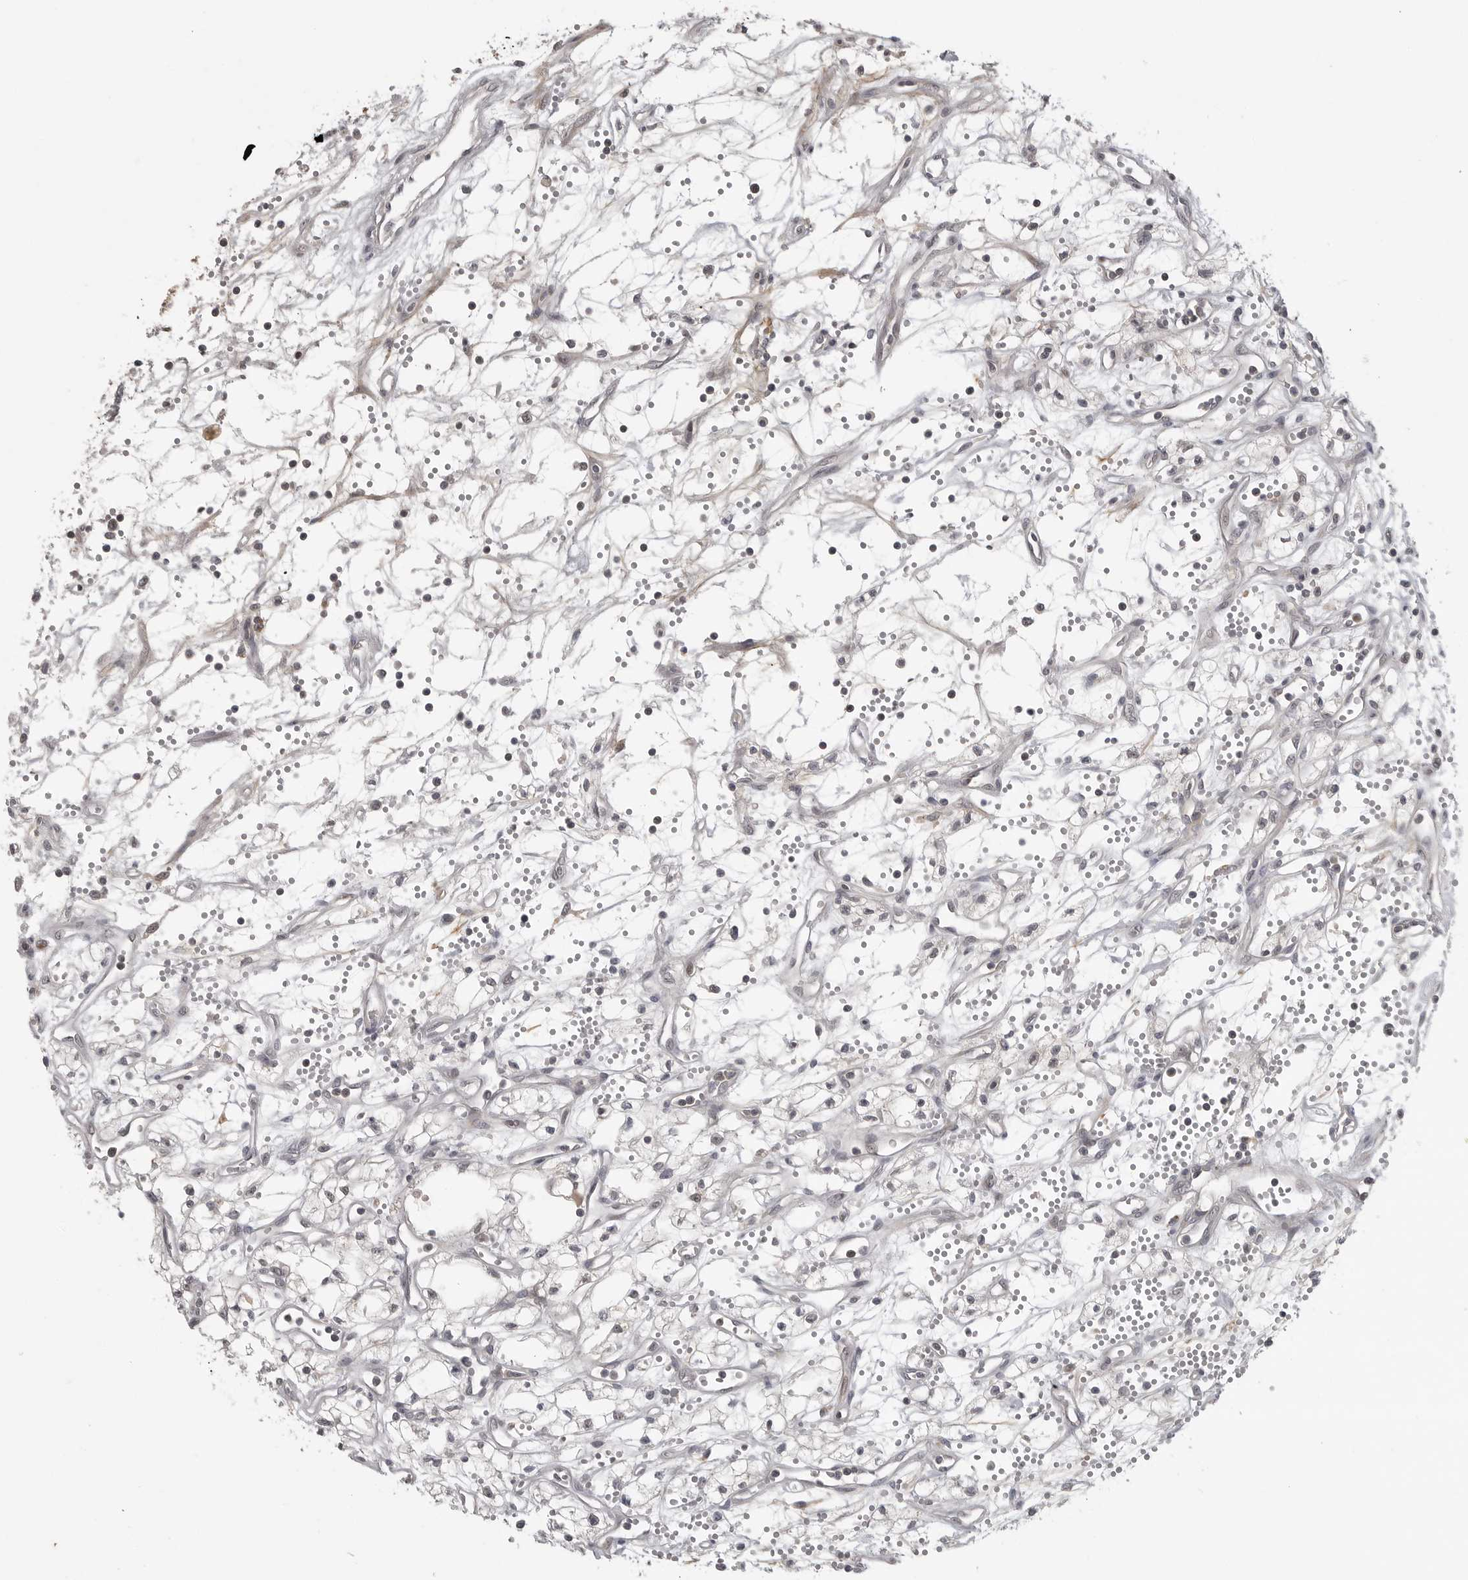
{"staining": {"intensity": "negative", "quantity": "none", "location": "none"}, "tissue": "renal cancer", "cell_type": "Tumor cells", "image_type": "cancer", "snomed": [{"axis": "morphology", "description": "Adenocarcinoma, NOS"}, {"axis": "topography", "description": "Kidney"}], "caption": "A high-resolution photomicrograph shows immunohistochemistry (IHC) staining of renal adenocarcinoma, which reveals no significant expression in tumor cells. (Immunohistochemistry (ihc), brightfield microscopy, high magnification).", "gene": "UROD", "patient": {"sex": "male", "age": 59}}